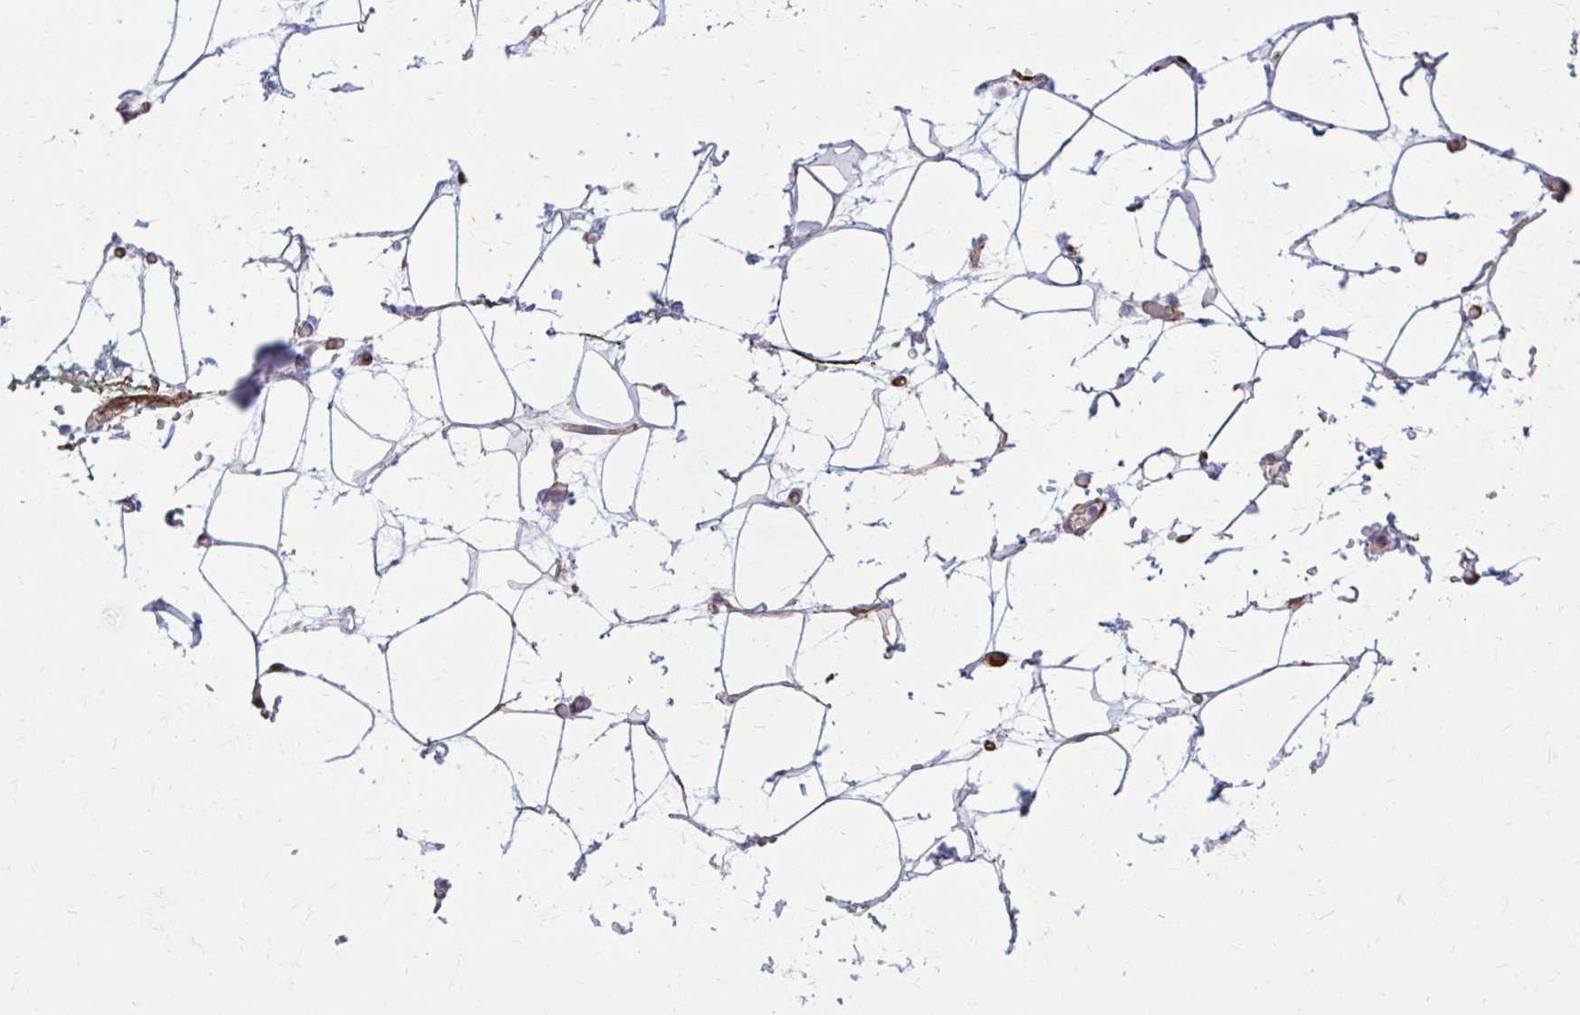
{"staining": {"intensity": "negative", "quantity": "none", "location": "none"}, "tissue": "adipose tissue", "cell_type": "Adipocytes", "image_type": "normal", "snomed": [{"axis": "morphology", "description": "Normal tissue, NOS"}, {"axis": "topography", "description": "Anal"}, {"axis": "topography", "description": "Peripheral nerve tissue"}], "caption": "Adipocytes are negative for brown protein staining in benign adipose tissue. (DAB (3,3'-diaminobenzidine) IHC visualized using brightfield microscopy, high magnification).", "gene": "BEND5", "patient": {"sex": "male", "age": 78}}